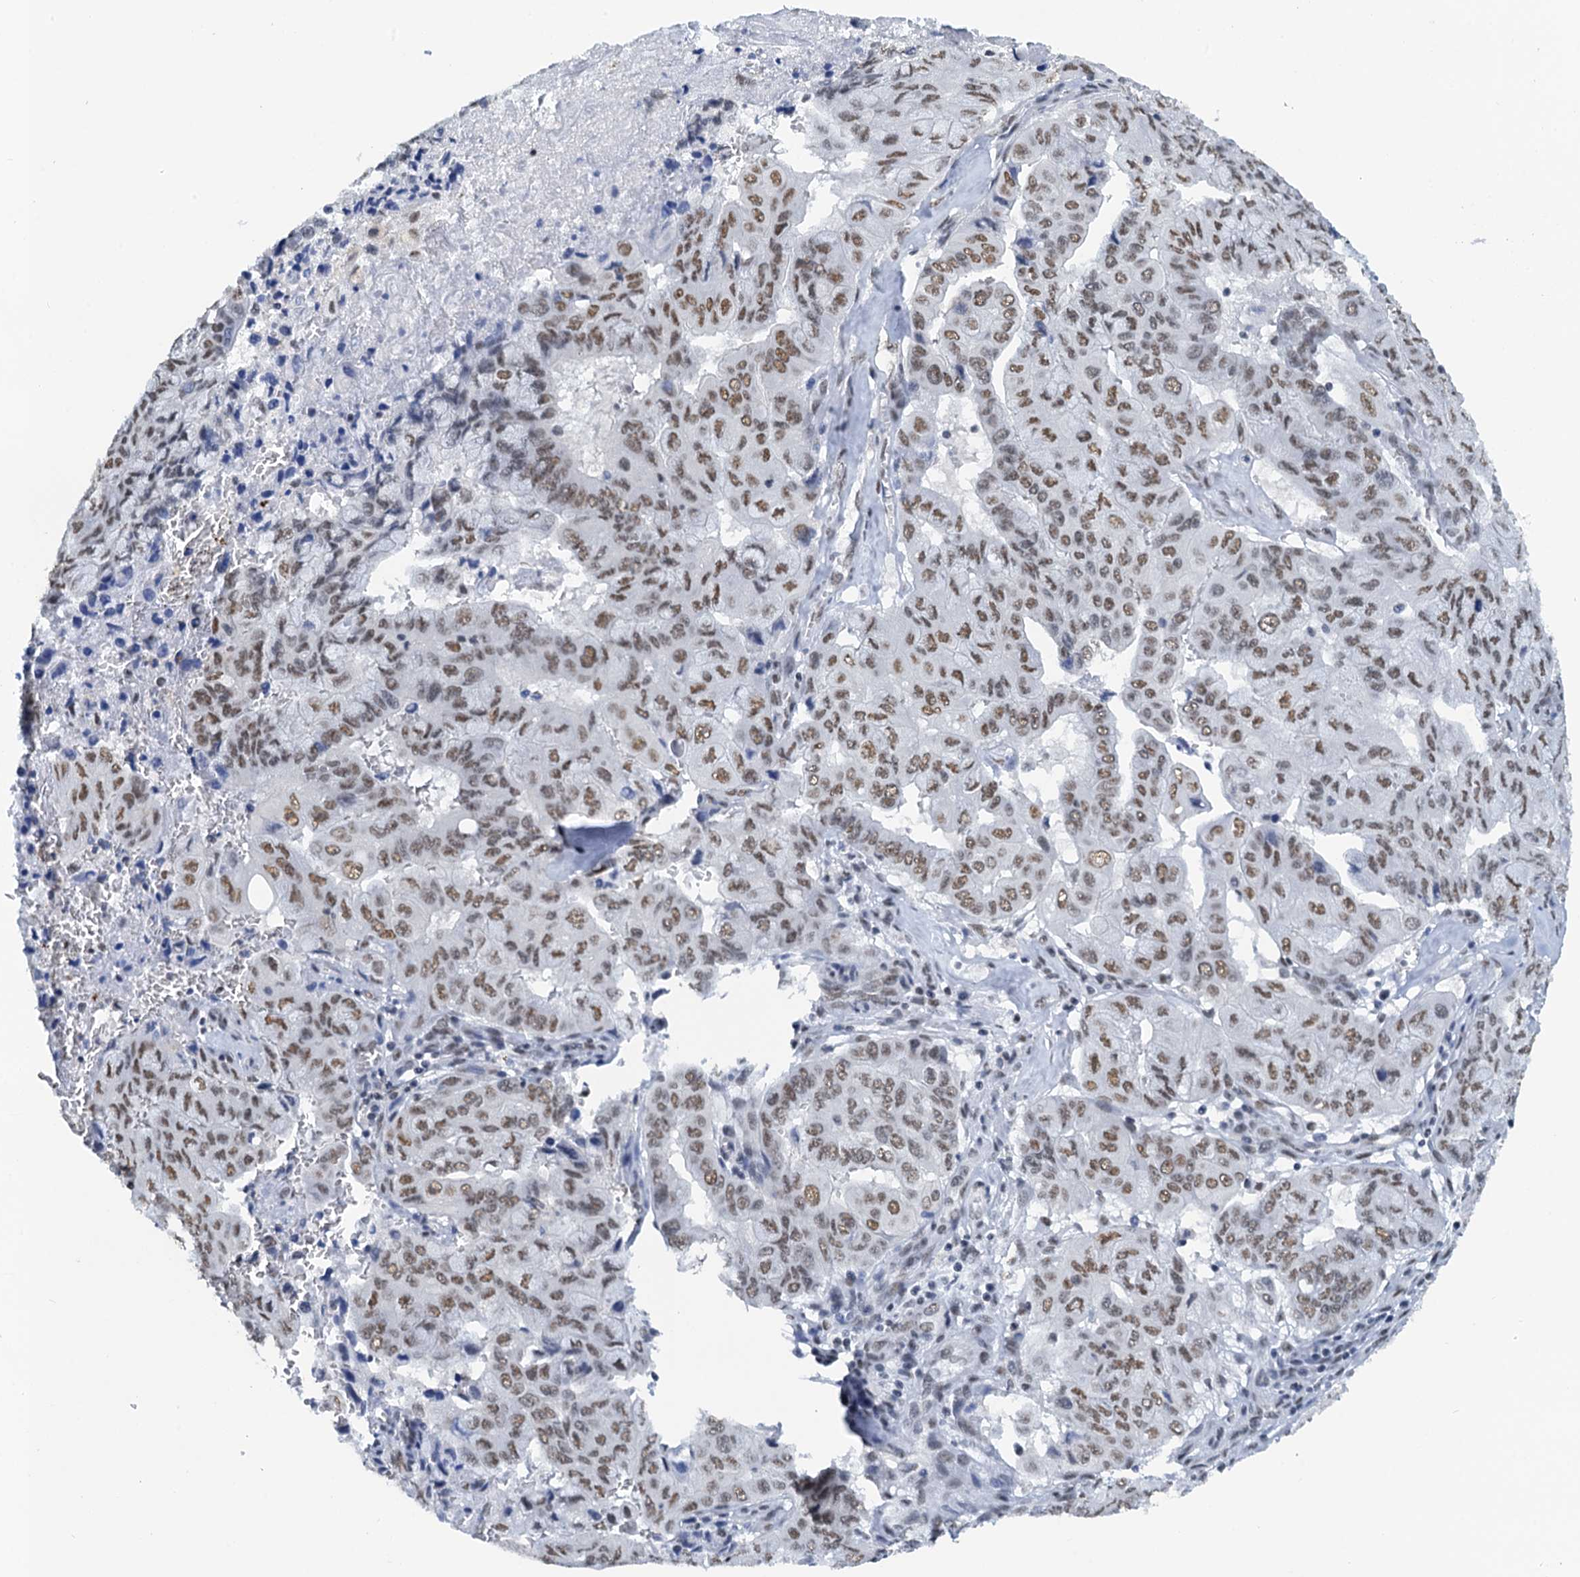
{"staining": {"intensity": "moderate", "quantity": ">75%", "location": "nuclear"}, "tissue": "pancreatic cancer", "cell_type": "Tumor cells", "image_type": "cancer", "snomed": [{"axis": "morphology", "description": "Adenocarcinoma, NOS"}, {"axis": "topography", "description": "Pancreas"}], "caption": "This micrograph demonstrates IHC staining of pancreatic cancer, with medium moderate nuclear expression in about >75% of tumor cells.", "gene": "SLTM", "patient": {"sex": "male", "age": 51}}